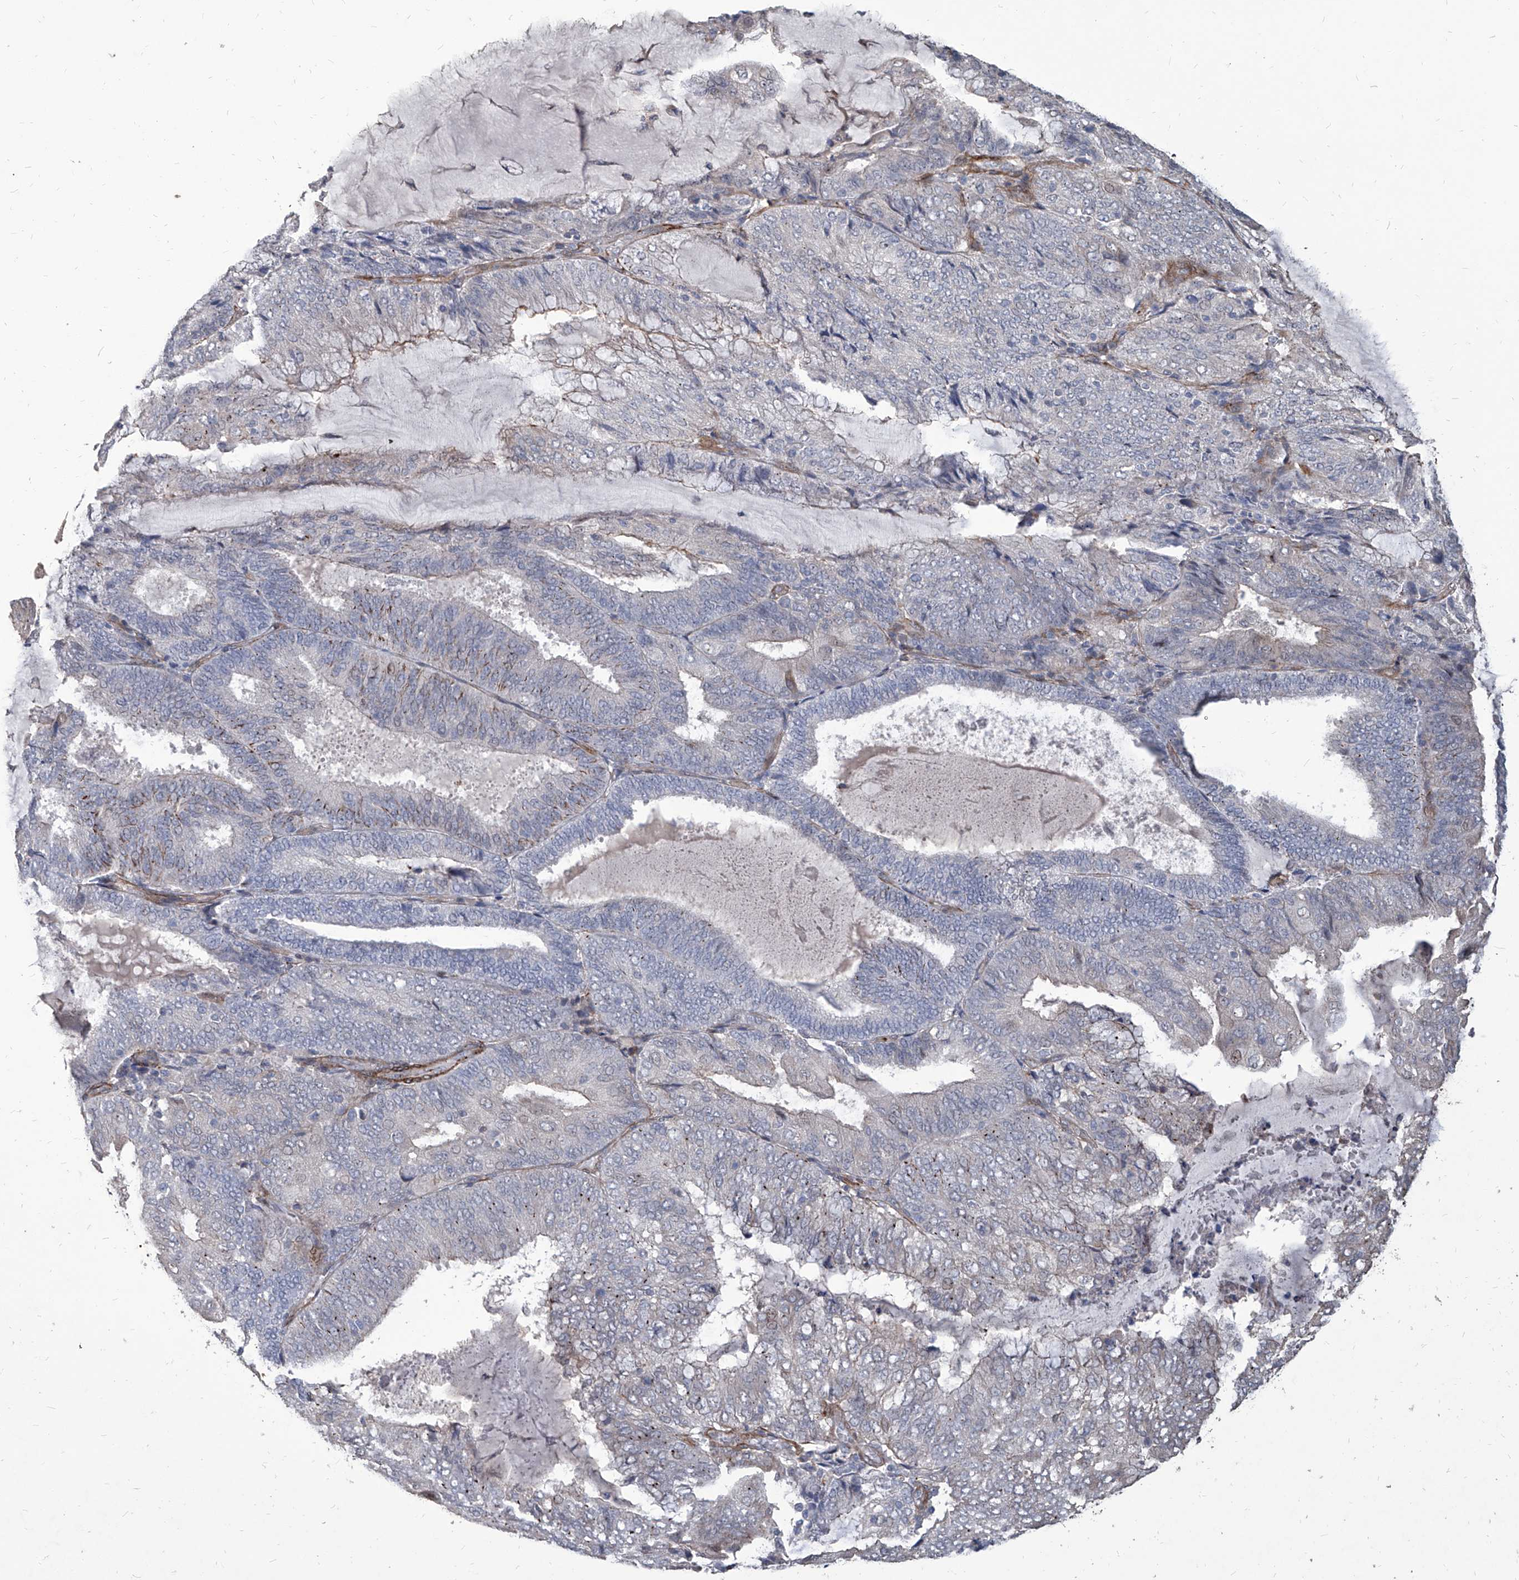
{"staining": {"intensity": "negative", "quantity": "none", "location": "none"}, "tissue": "endometrial cancer", "cell_type": "Tumor cells", "image_type": "cancer", "snomed": [{"axis": "morphology", "description": "Adenocarcinoma, NOS"}, {"axis": "topography", "description": "Endometrium"}], "caption": "Image shows no protein positivity in tumor cells of endometrial cancer (adenocarcinoma) tissue. The staining is performed using DAB brown chromogen with nuclei counter-stained in using hematoxylin.", "gene": "FAM83B", "patient": {"sex": "female", "age": 81}}